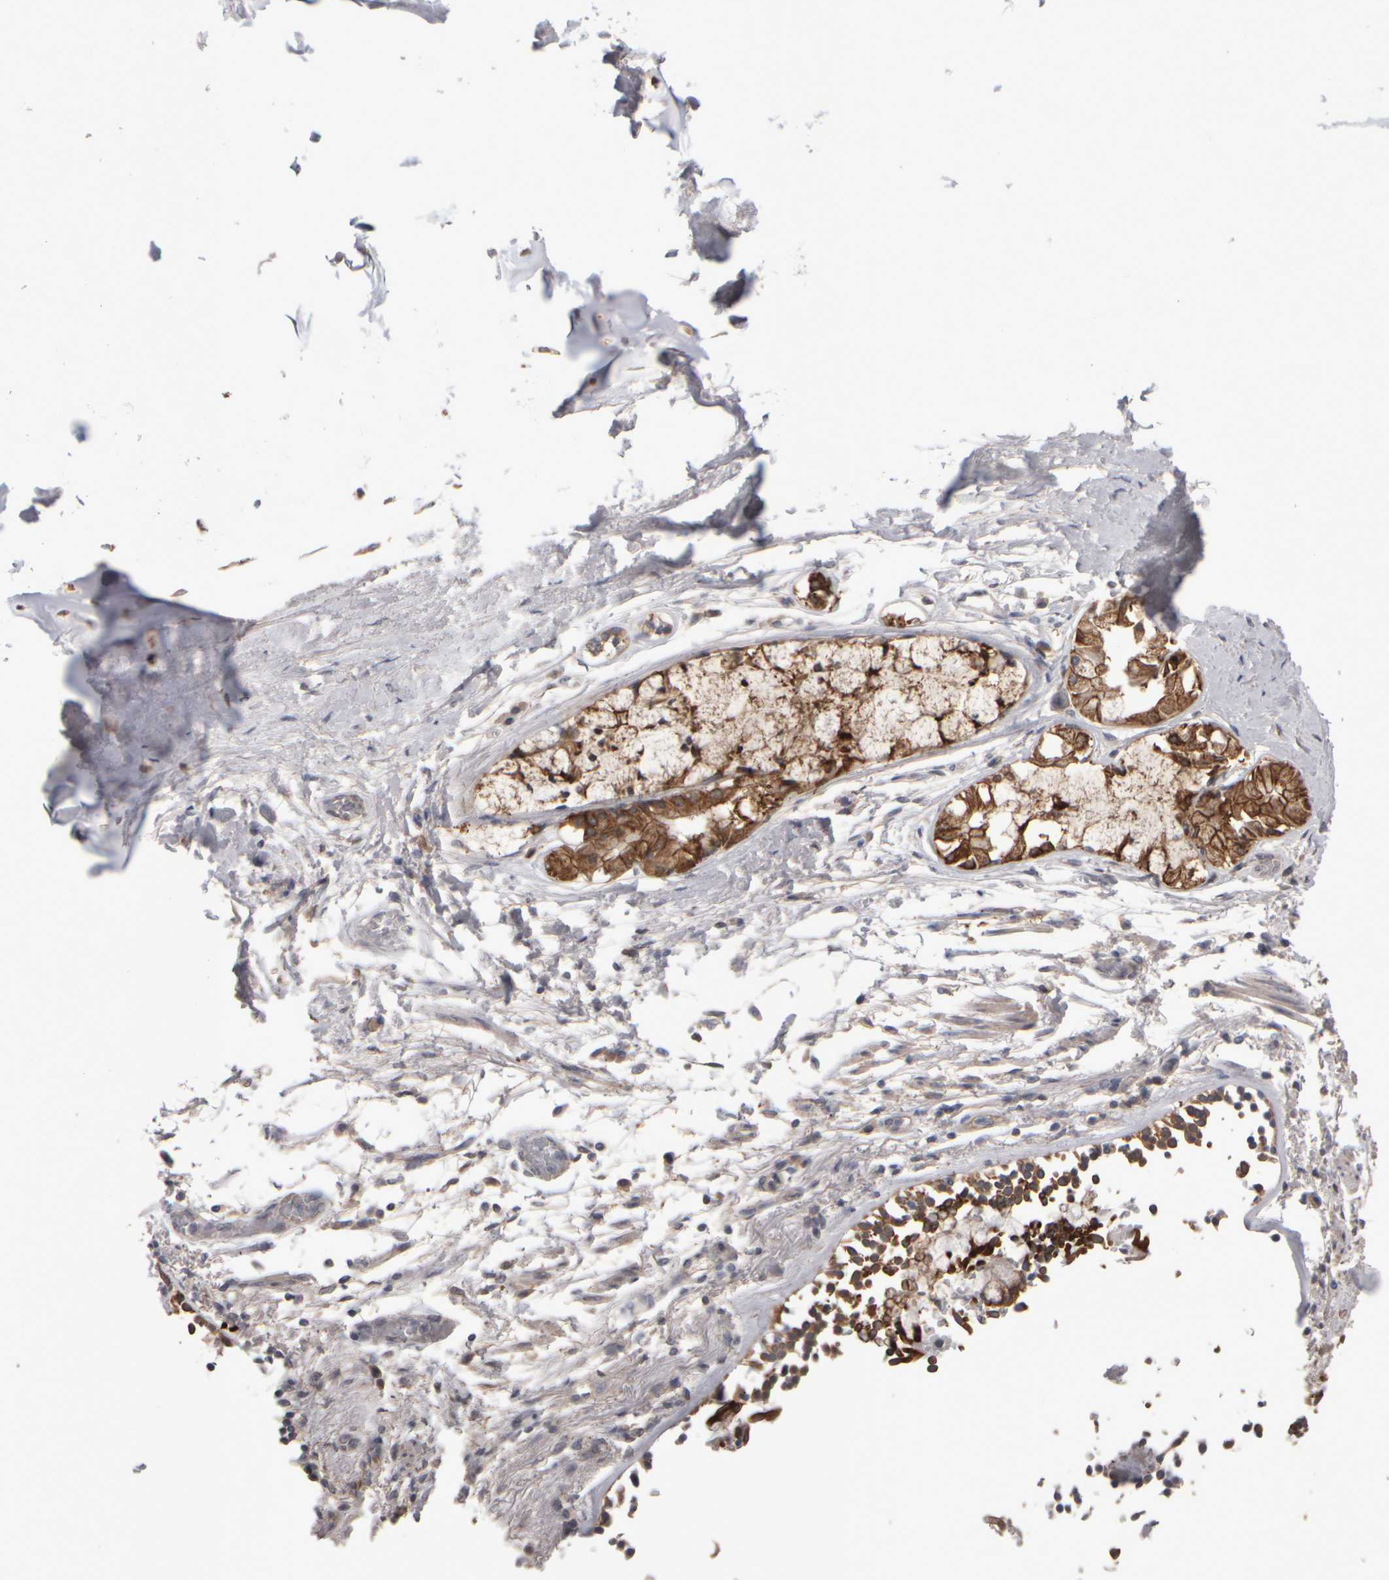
{"staining": {"intensity": "moderate", "quantity": ">75%", "location": "cytoplasmic/membranous"}, "tissue": "soft tissue", "cell_type": "Chondrocytes", "image_type": "normal", "snomed": [{"axis": "morphology", "description": "Normal tissue, NOS"}, {"axis": "topography", "description": "Cartilage tissue"}, {"axis": "topography", "description": "Lung"}], "caption": "Moderate cytoplasmic/membranous expression is appreciated in about >75% of chondrocytes in benign soft tissue. Immunohistochemistry stains the protein of interest in brown and the nuclei are stained blue.", "gene": "EPHX2", "patient": {"sex": "female", "age": 77}}